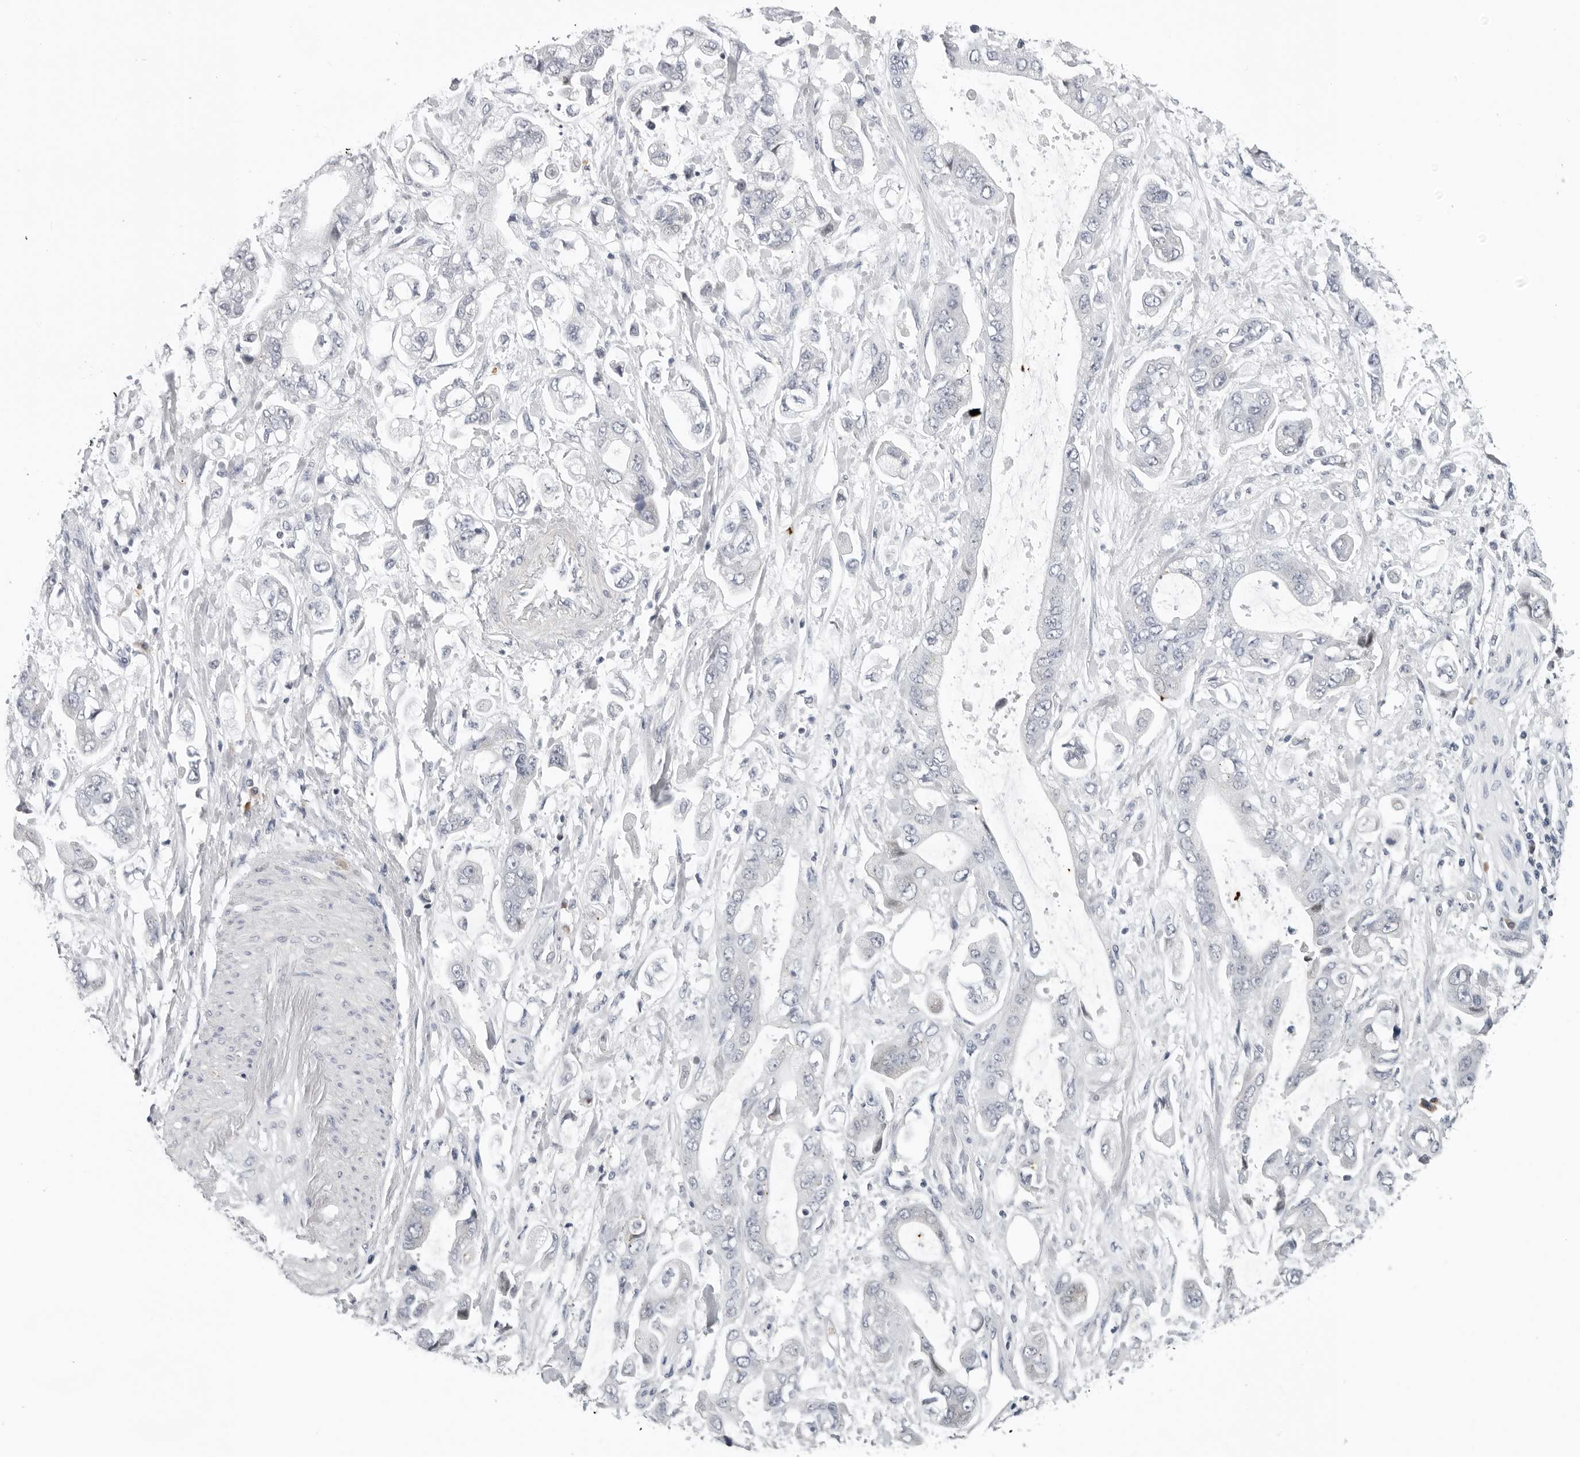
{"staining": {"intensity": "negative", "quantity": "none", "location": "none"}, "tissue": "stomach cancer", "cell_type": "Tumor cells", "image_type": "cancer", "snomed": [{"axis": "morphology", "description": "Normal tissue, NOS"}, {"axis": "morphology", "description": "Adenocarcinoma, NOS"}, {"axis": "topography", "description": "Stomach"}], "caption": "IHC of human stomach adenocarcinoma reveals no positivity in tumor cells. (DAB (3,3'-diaminobenzidine) immunohistochemistry (IHC) visualized using brightfield microscopy, high magnification).", "gene": "ZNF502", "patient": {"sex": "male", "age": 62}}